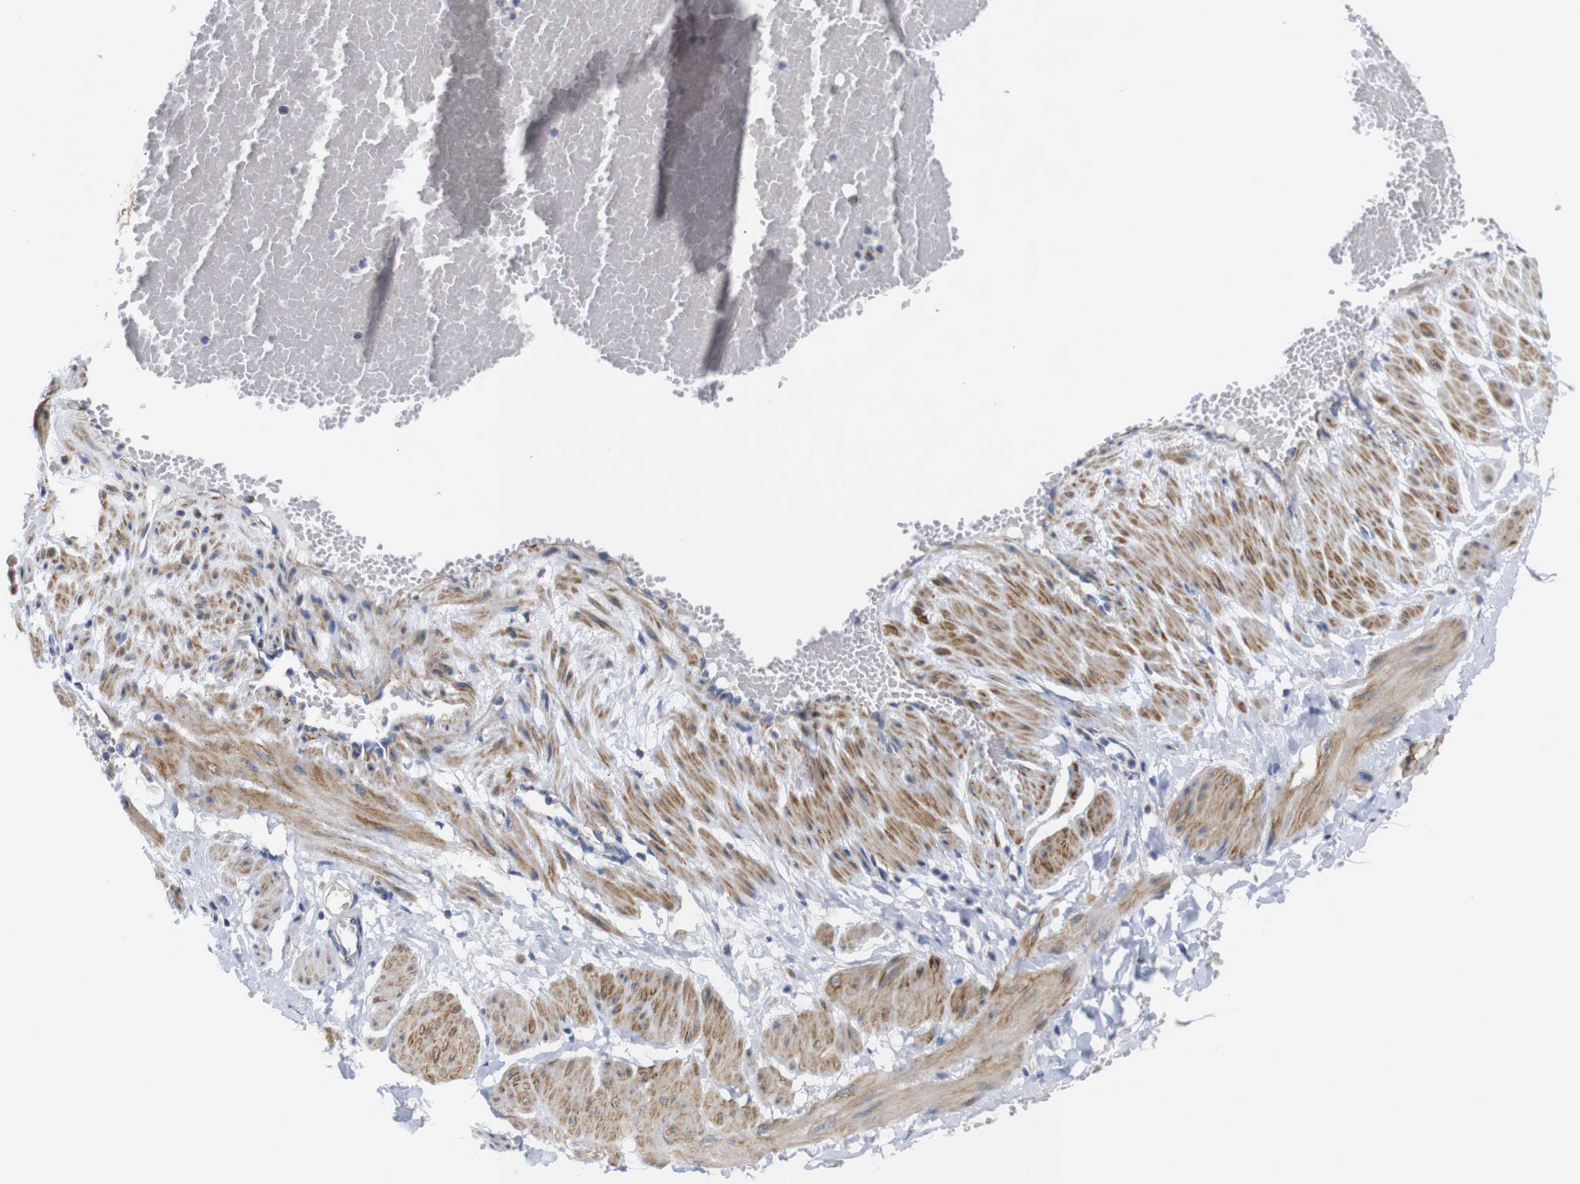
{"staining": {"intensity": "weak", "quantity": ">75%", "location": "cytoplasmic/membranous"}, "tissue": "adipose tissue", "cell_type": "Adipocytes", "image_type": "normal", "snomed": [{"axis": "morphology", "description": "Normal tissue, NOS"}, {"axis": "topography", "description": "Soft tissue"}, {"axis": "topography", "description": "Vascular tissue"}], "caption": "Immunohistochemical staining of benign human adipose tissue exhibits weak cytoplasmic/membranous protein positivity in approximately >75% of adipocytes.", "gene": "FAM171B", "patient": {"sex": "female", "age": 35}}